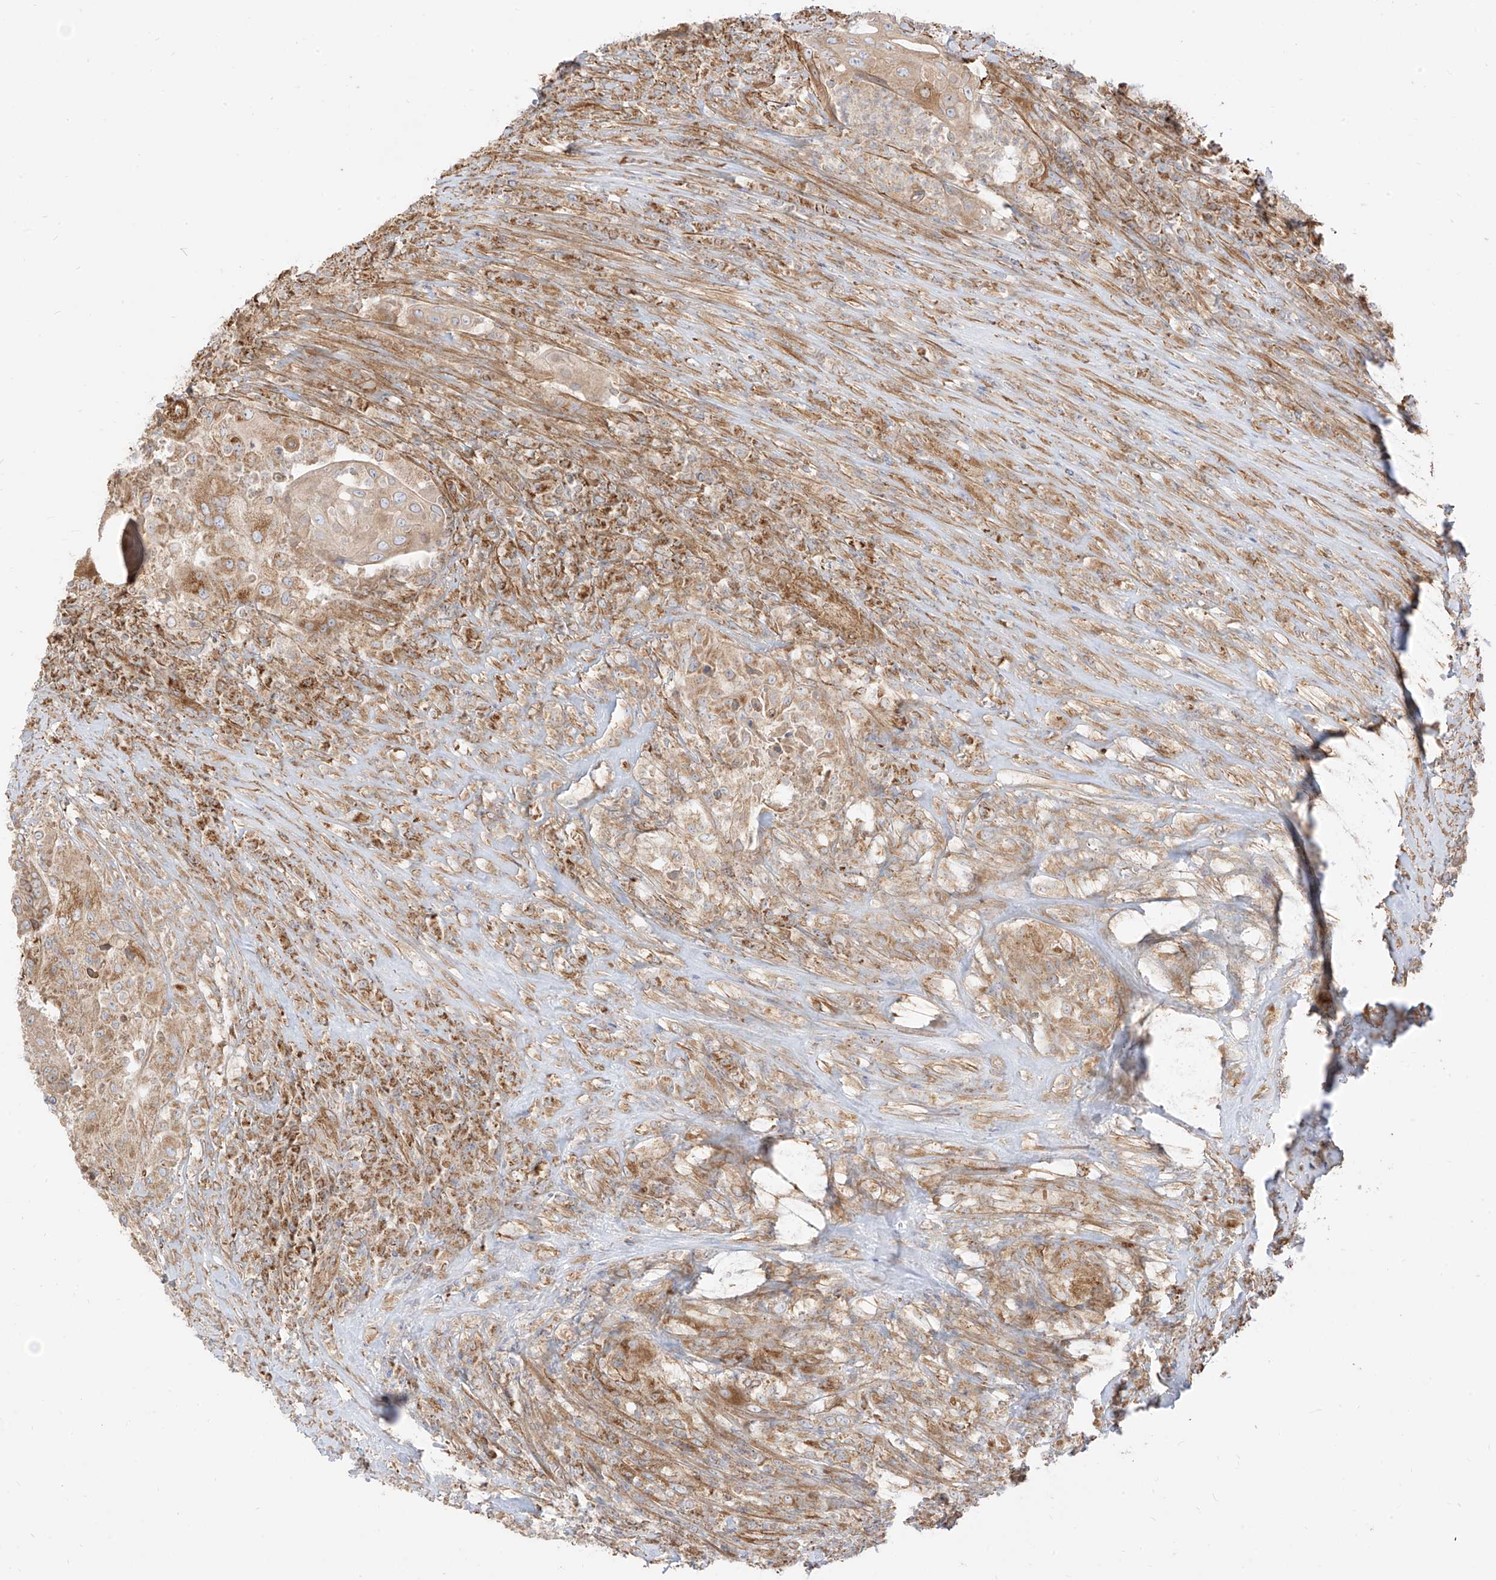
{"staining": {"intensity": "moderate", "quantity": ">75%", "location": "cytoplasmic/membranous"}, "tissue": "urothelial cancer", "cell_type": "Tumor cells", "image_type": "cancer", "snomed": [{"axis": "morphology", "description": "Urothelial carcinoma, High grade"}, {"axis": "topography", "description": "Urinary bladder"}], "caption": "A brown stain highlights moderate cytoplasmic/membranous positivity of a protein in human high-grade urothelial carcinoma tumor cells. Using DAB (brown) and hematoxylin (blue) stains, captured at high magnification using brightfield microscopy.", "gene": "PLCL1", "patient": {"sex": "female", "age": 63}}